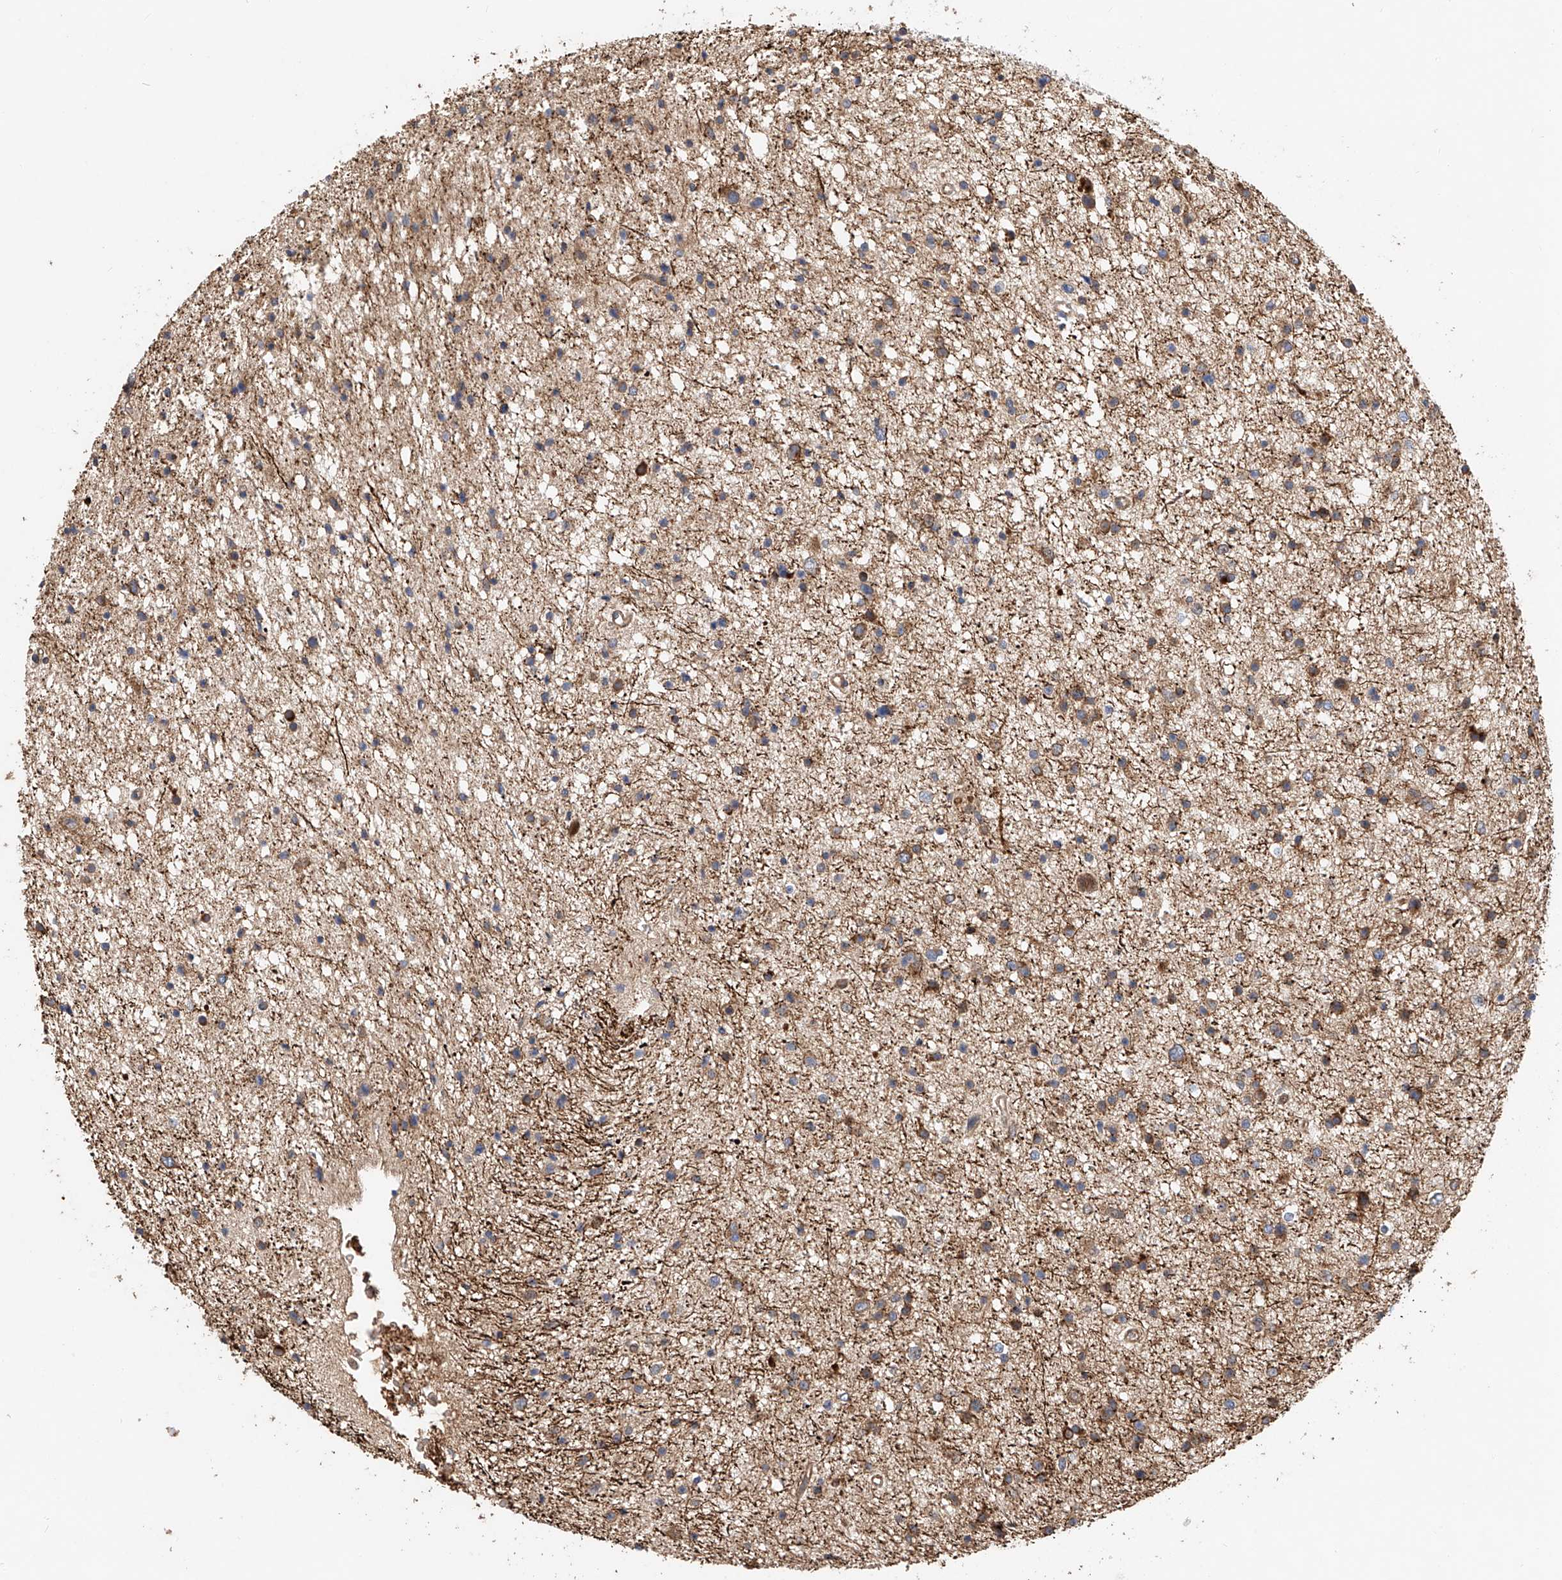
{"staining": {"intensity": "moderate", "quantity": "25%-75%", "location": "cytoplasmic/membranous"}, "tissue": "glioma", "cell_type": "Tumor cells", "image_type": "cancer", "snomed": [{"axis": "morphology", "description": "Glioma, malignant, Low grade"}, {"axis": "topography", "description": "Brain"}], "caption": "A histopathology image of human low-grade glioma (malignant) stained for a protein exhibits moderate cytoplasmic/membranous brown staining in tumor cells. Using DAB (brown) and hematoxylin (blue) stains, captured at high magnification using brightfield microscopy.", "gene": "HGSNAT", "patient": {"sex": "female", "age": 37}}